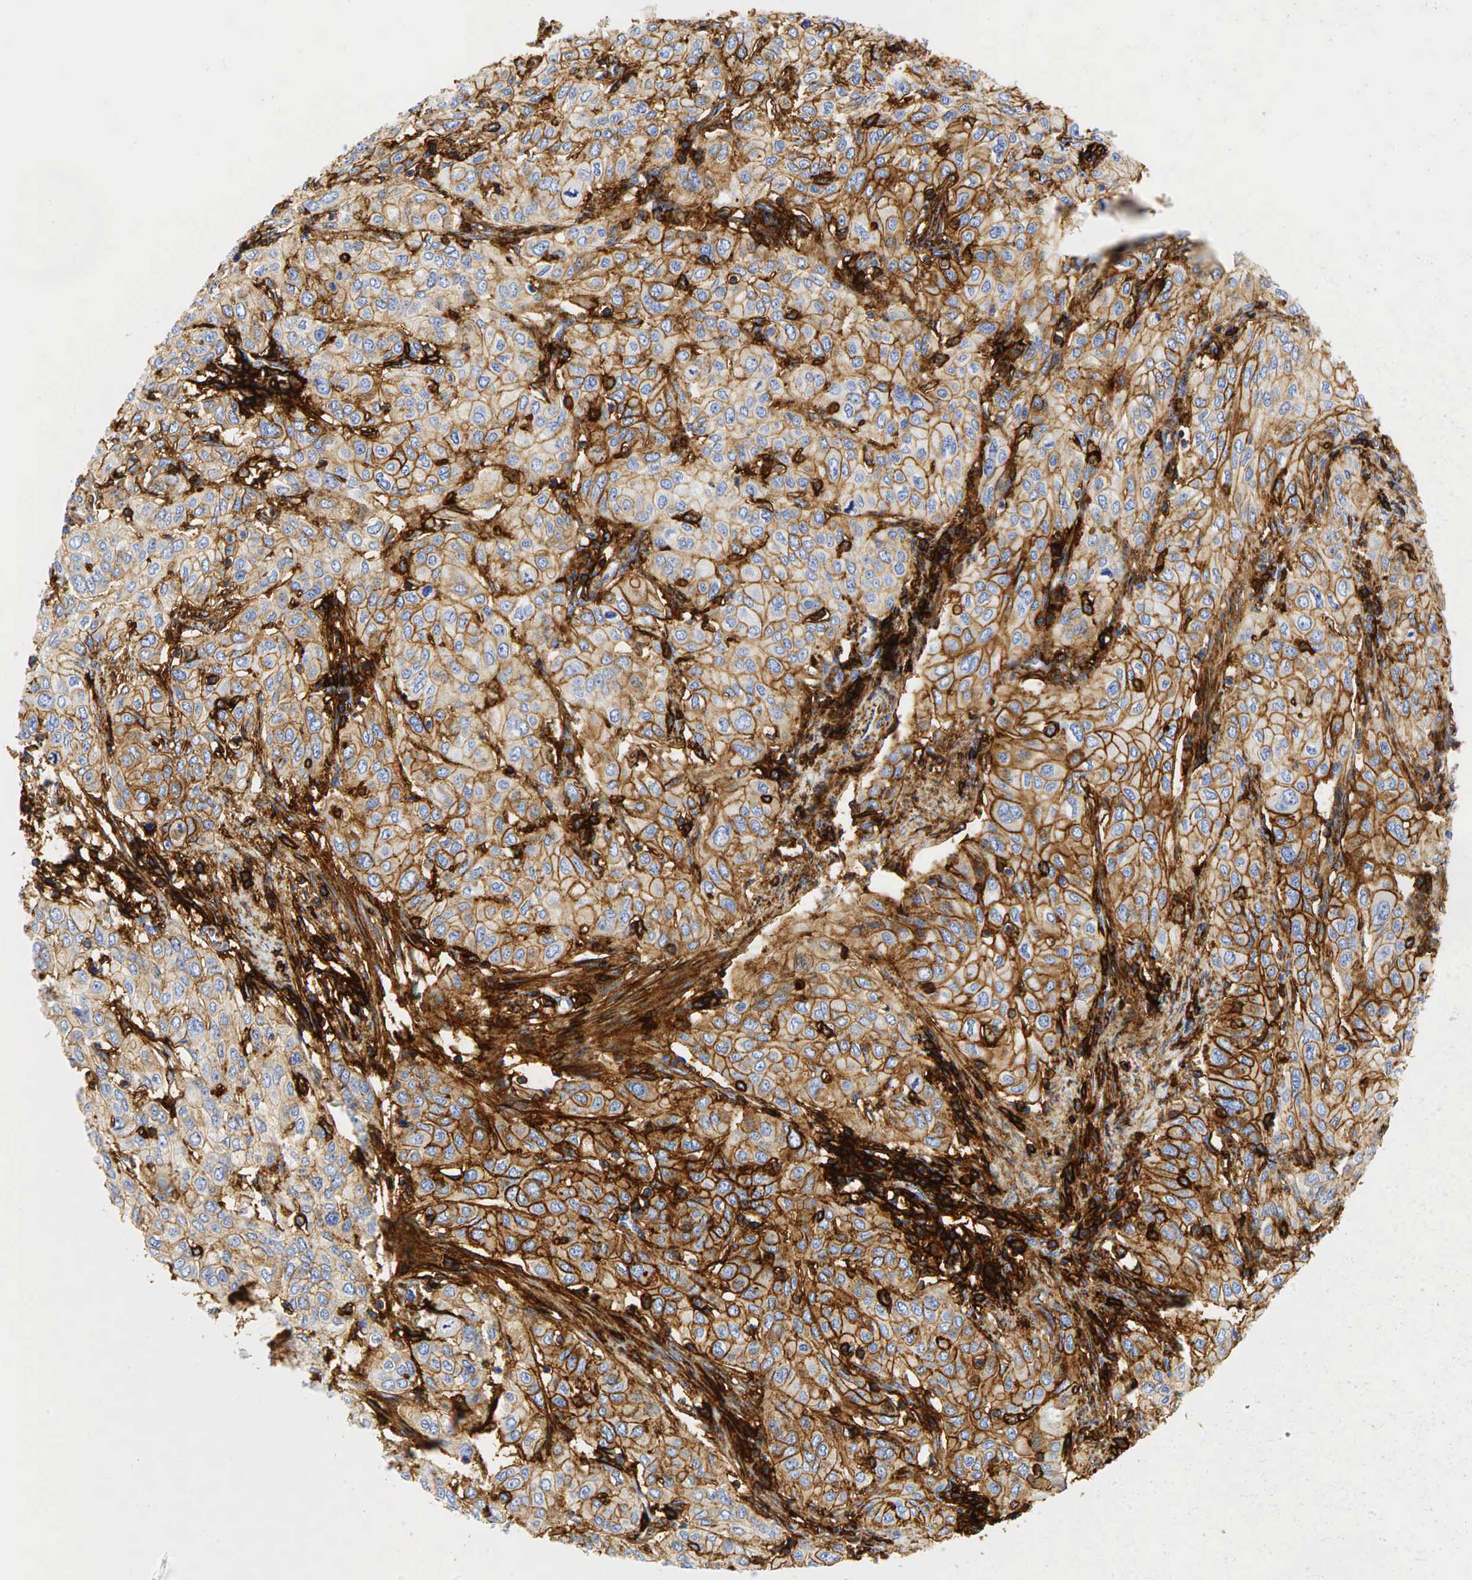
{"staining": {"intensity": "moderate", "quantity": ">75%", "location": "cytoplasmic/membranous"}, "tissue": "cervical cancer", "cell_type": "Tumor cells", "image_type": "cancer", "snomed": [{"axis": "morphology", "description": "Squamous cell carcinoma, NOS"}, {"axis": "topography", "description": "Cervix"}], "caption": "Cervical cancer (squamous cell carcinoma) stained for a protein (brown) shows moderate cytoplasmic/membranous positive staining in about >75% of tumor cells.", "gene": "CD44", "patient": {"sex": "female", "age": 38}}